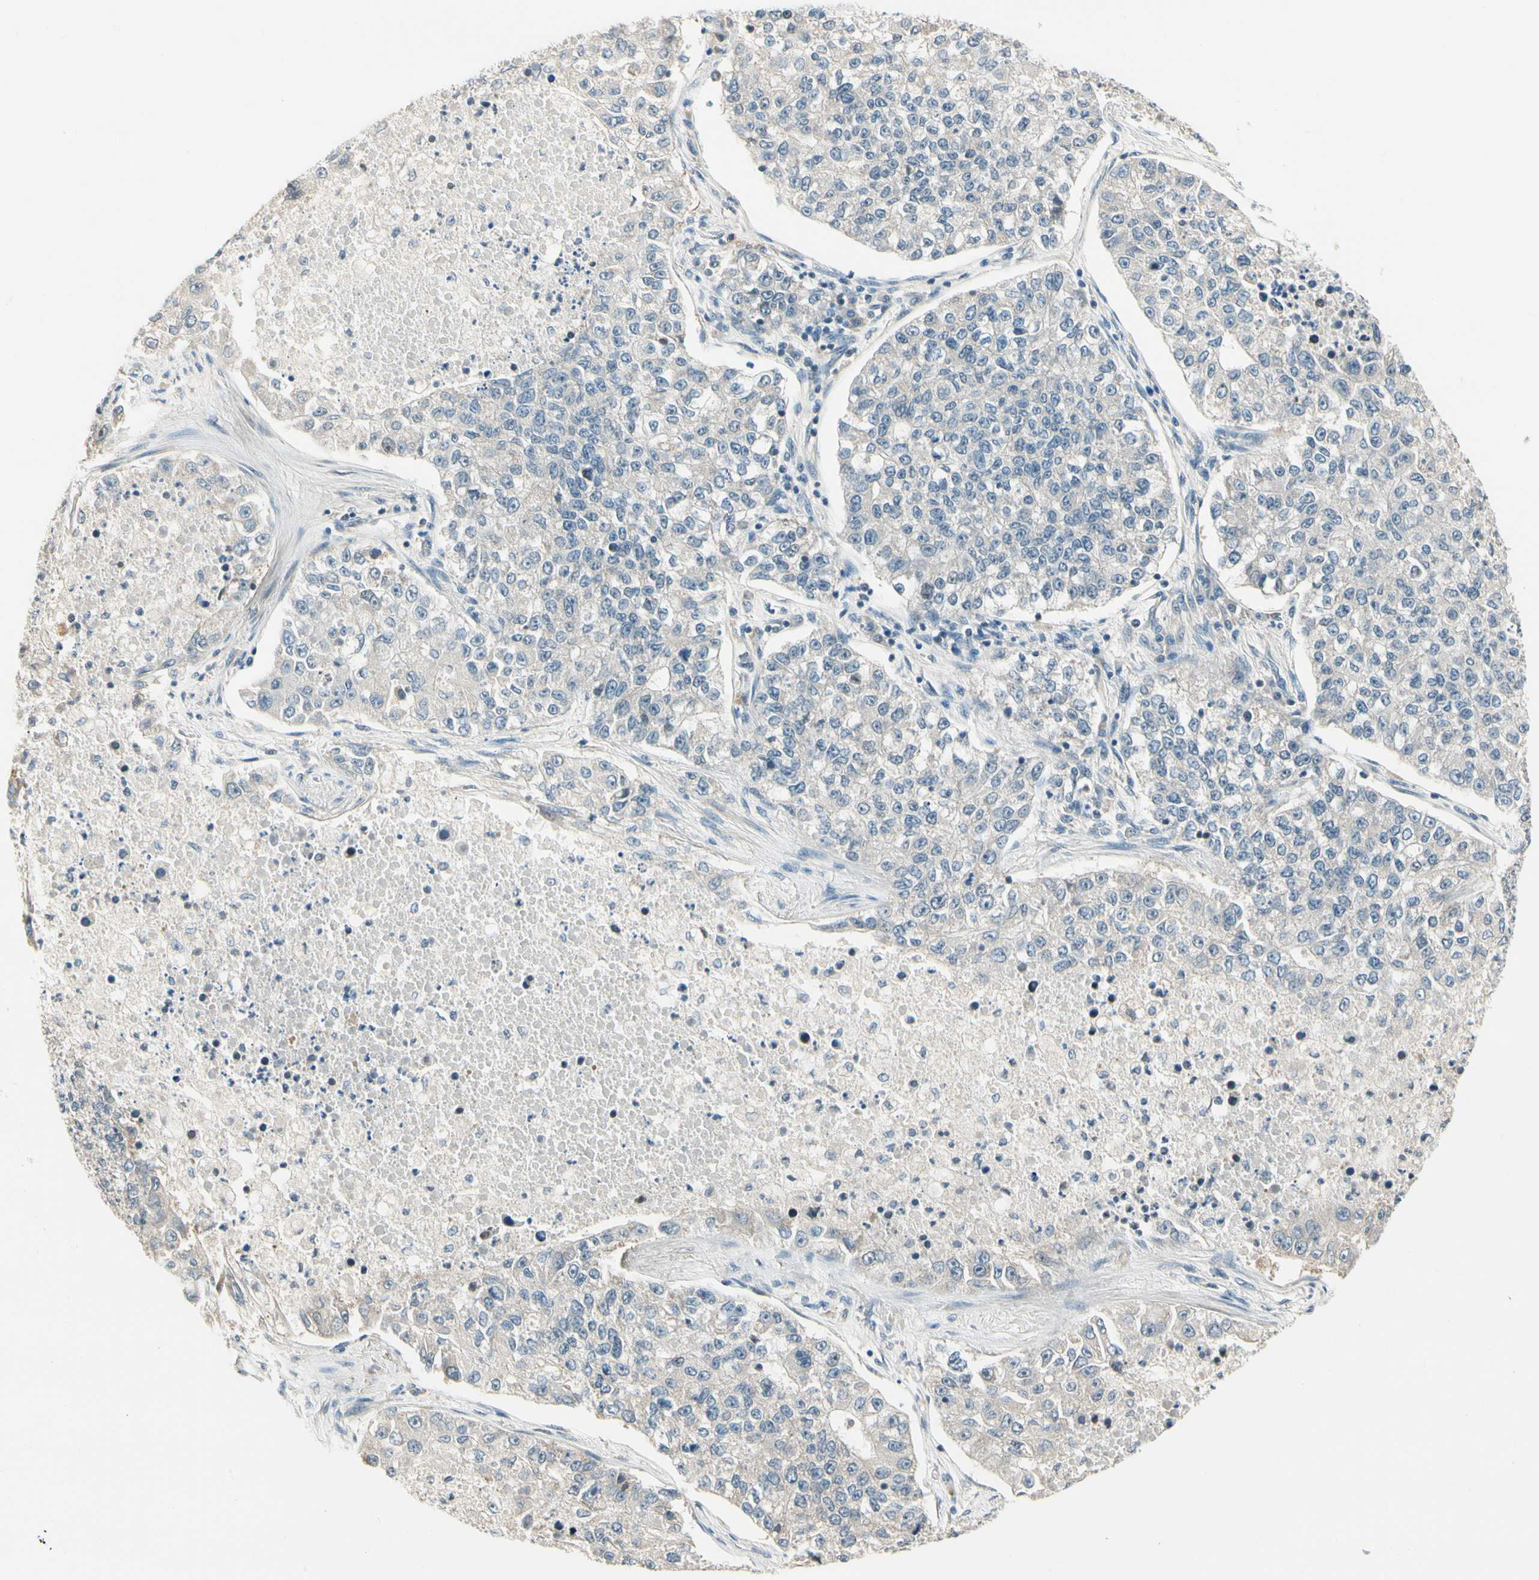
{"staining": {"intensity": "weak", "quantity": "<25%", "location": "cytoplasmic/membranous"}, "tissue": "lung cancer", "cell_type": "Tumor cells", "image_type": "cancer", "snomed": [{"axis": "morphology", "description": "Adenocarcinoma, NOS"}, {"axis": "topography", "description": "Lung"}], "caption": "IHC photomicrograph of neoplastic tissue: human lung cancer stained with DAB exhibits no significant protein staining in tumor cells.", "gene": "ZSCAN12", "patient": {"sex": "male", "age": 49}}